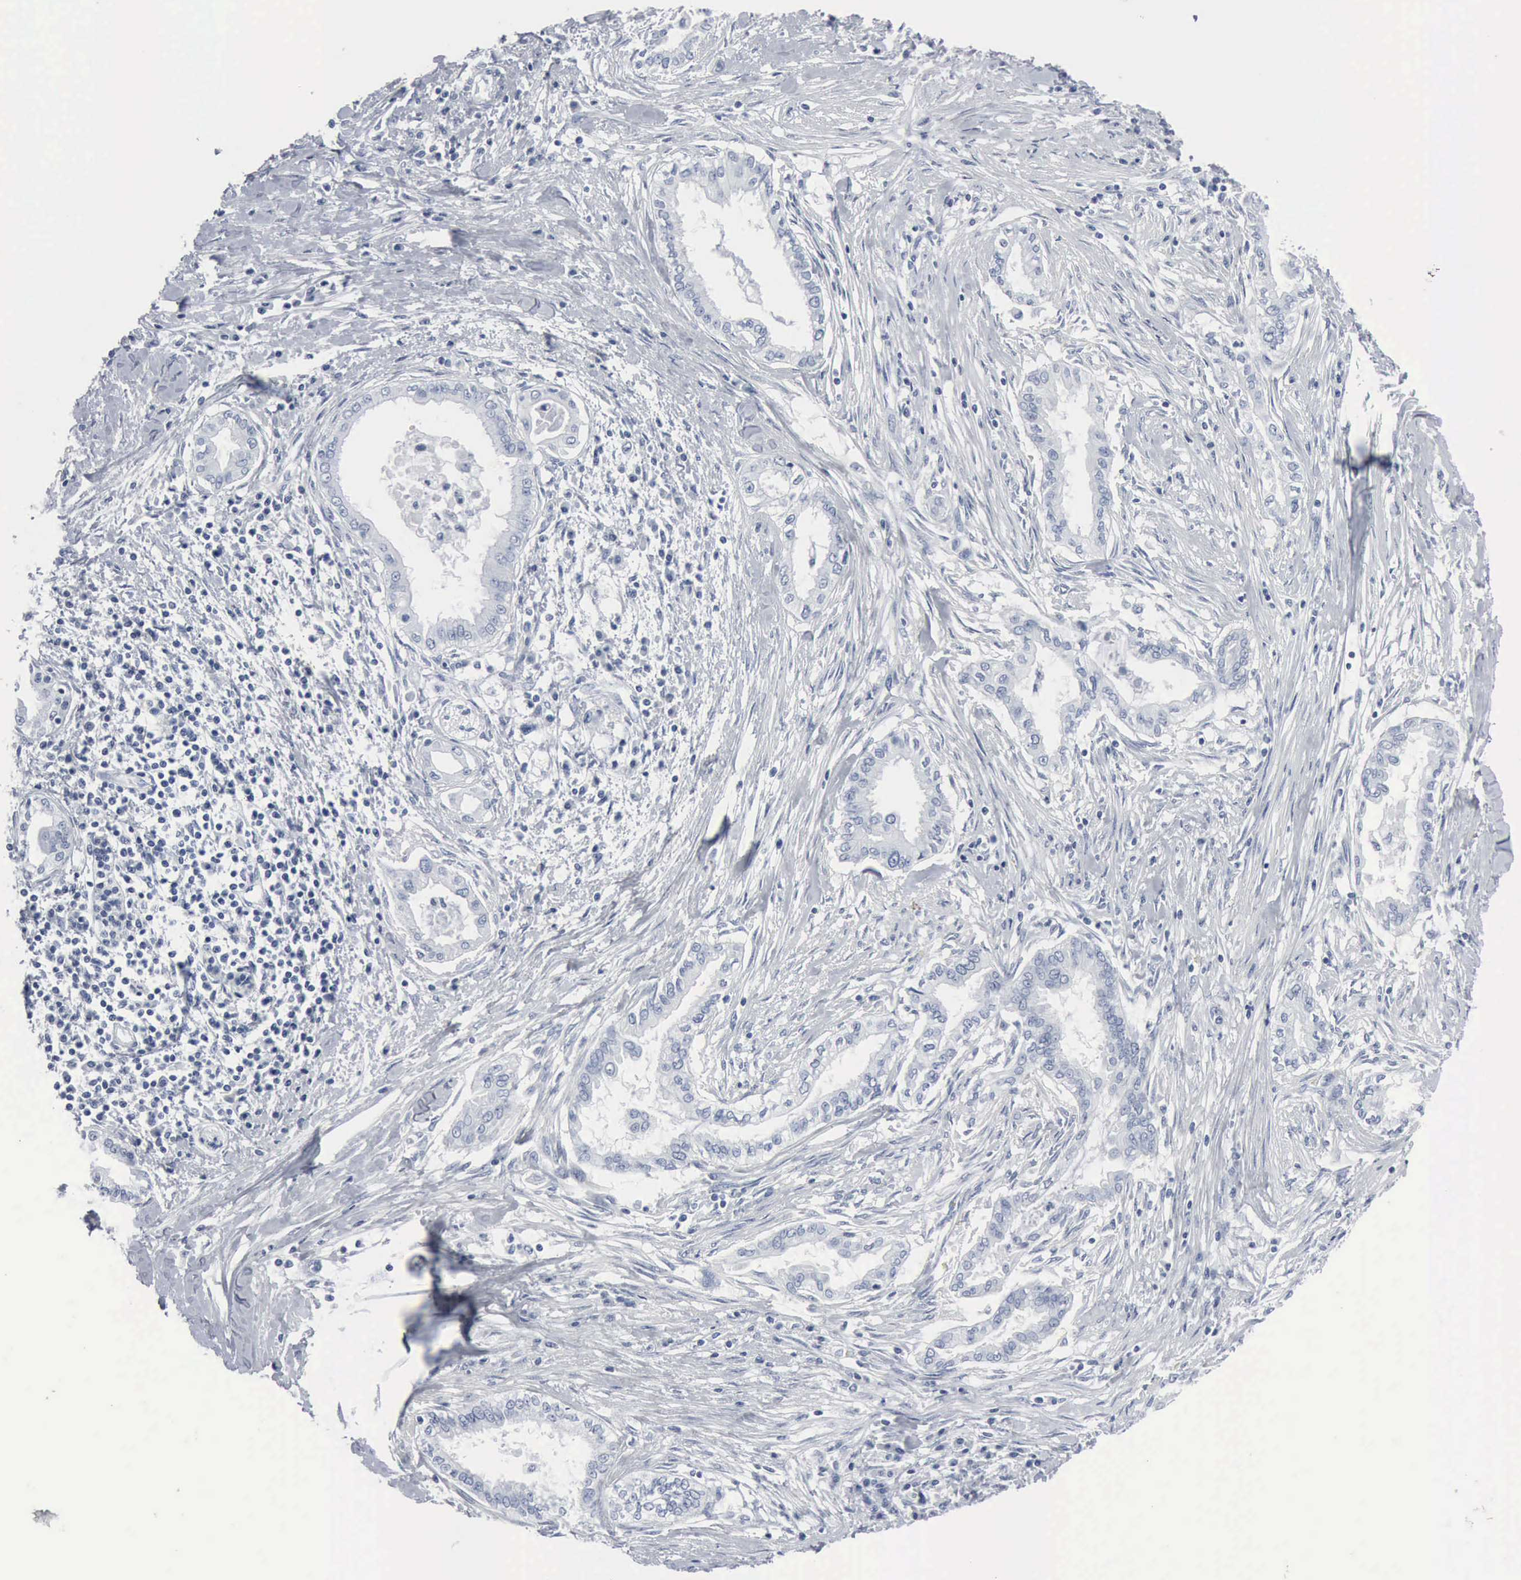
{"staining": {"intensity": "negative", "quantity": "none", "location": "none"}, "tissue": "pancreatic cancer", "cell_type": "Tumor cells", "image_type": "cancer", "snomed": [{"axis": "morphology", "description": "Adenocarcinoma, NOS"}, {"axis": "topography", "description": "Pancreas"}], "caption": "IHC of pancreatic cancer reveals no expression in tumor cells.", "gene": "DMD", "patient": {"sex": "female", "age": 64}}